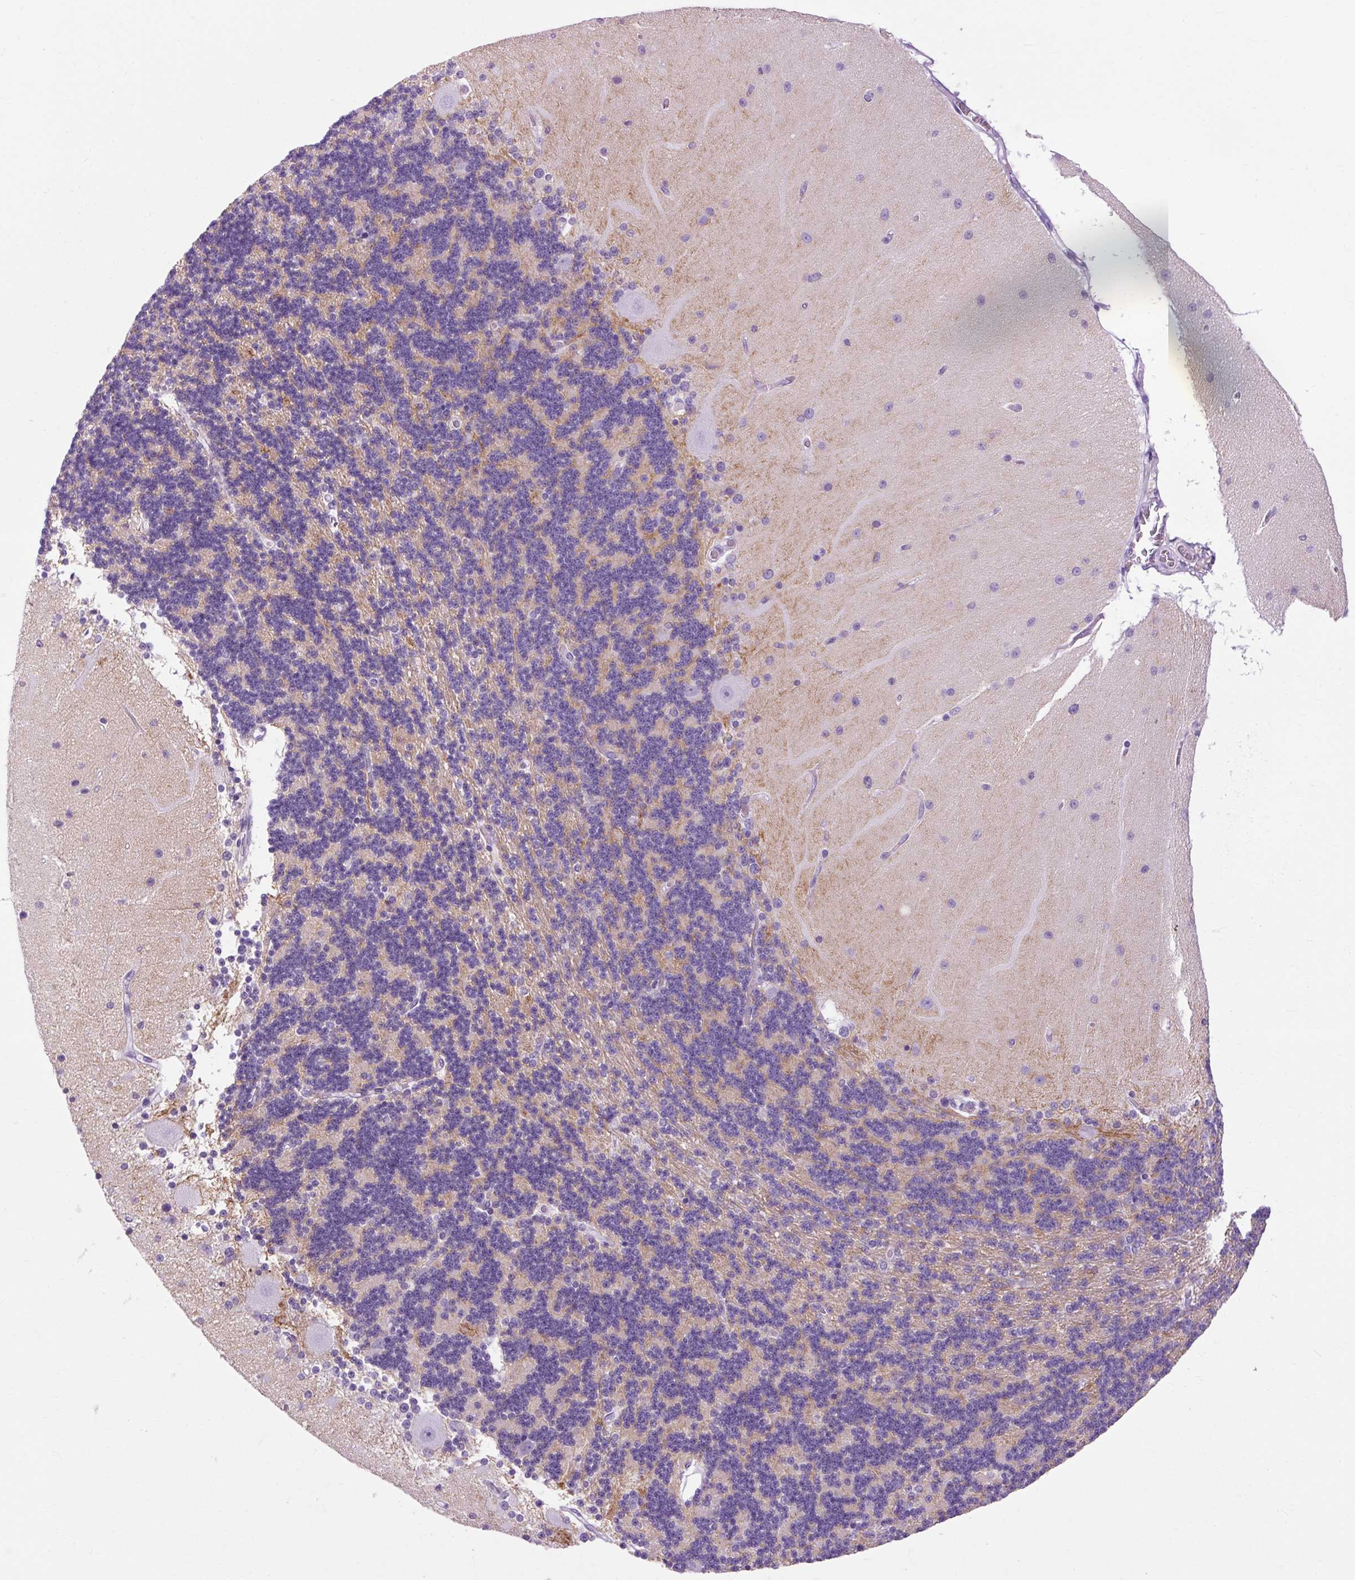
{"staining": {"intensity": "negative", "quantity": "none", "location": "none"}, "tissue": "cerebellum", "cell_type": "Cells in granular layer", "image_type": "normal", "snomed": [{"axis": "morphology", "description": "Normal tissue, NOS"}, {"axis": "topography", "description": "Cerebellum"}], "caption": "Immunohistochemical staining of unremarkable cerebellum displays no significant positivity in cells in granular layer. Brightfield microscopy of immunohistochemistry (IHC) stained with DAB (brown) and hematoxylin (blue), captured at high magnification.", "gene": "OOEP", "patient": {"sex": "female", "age": 54}}